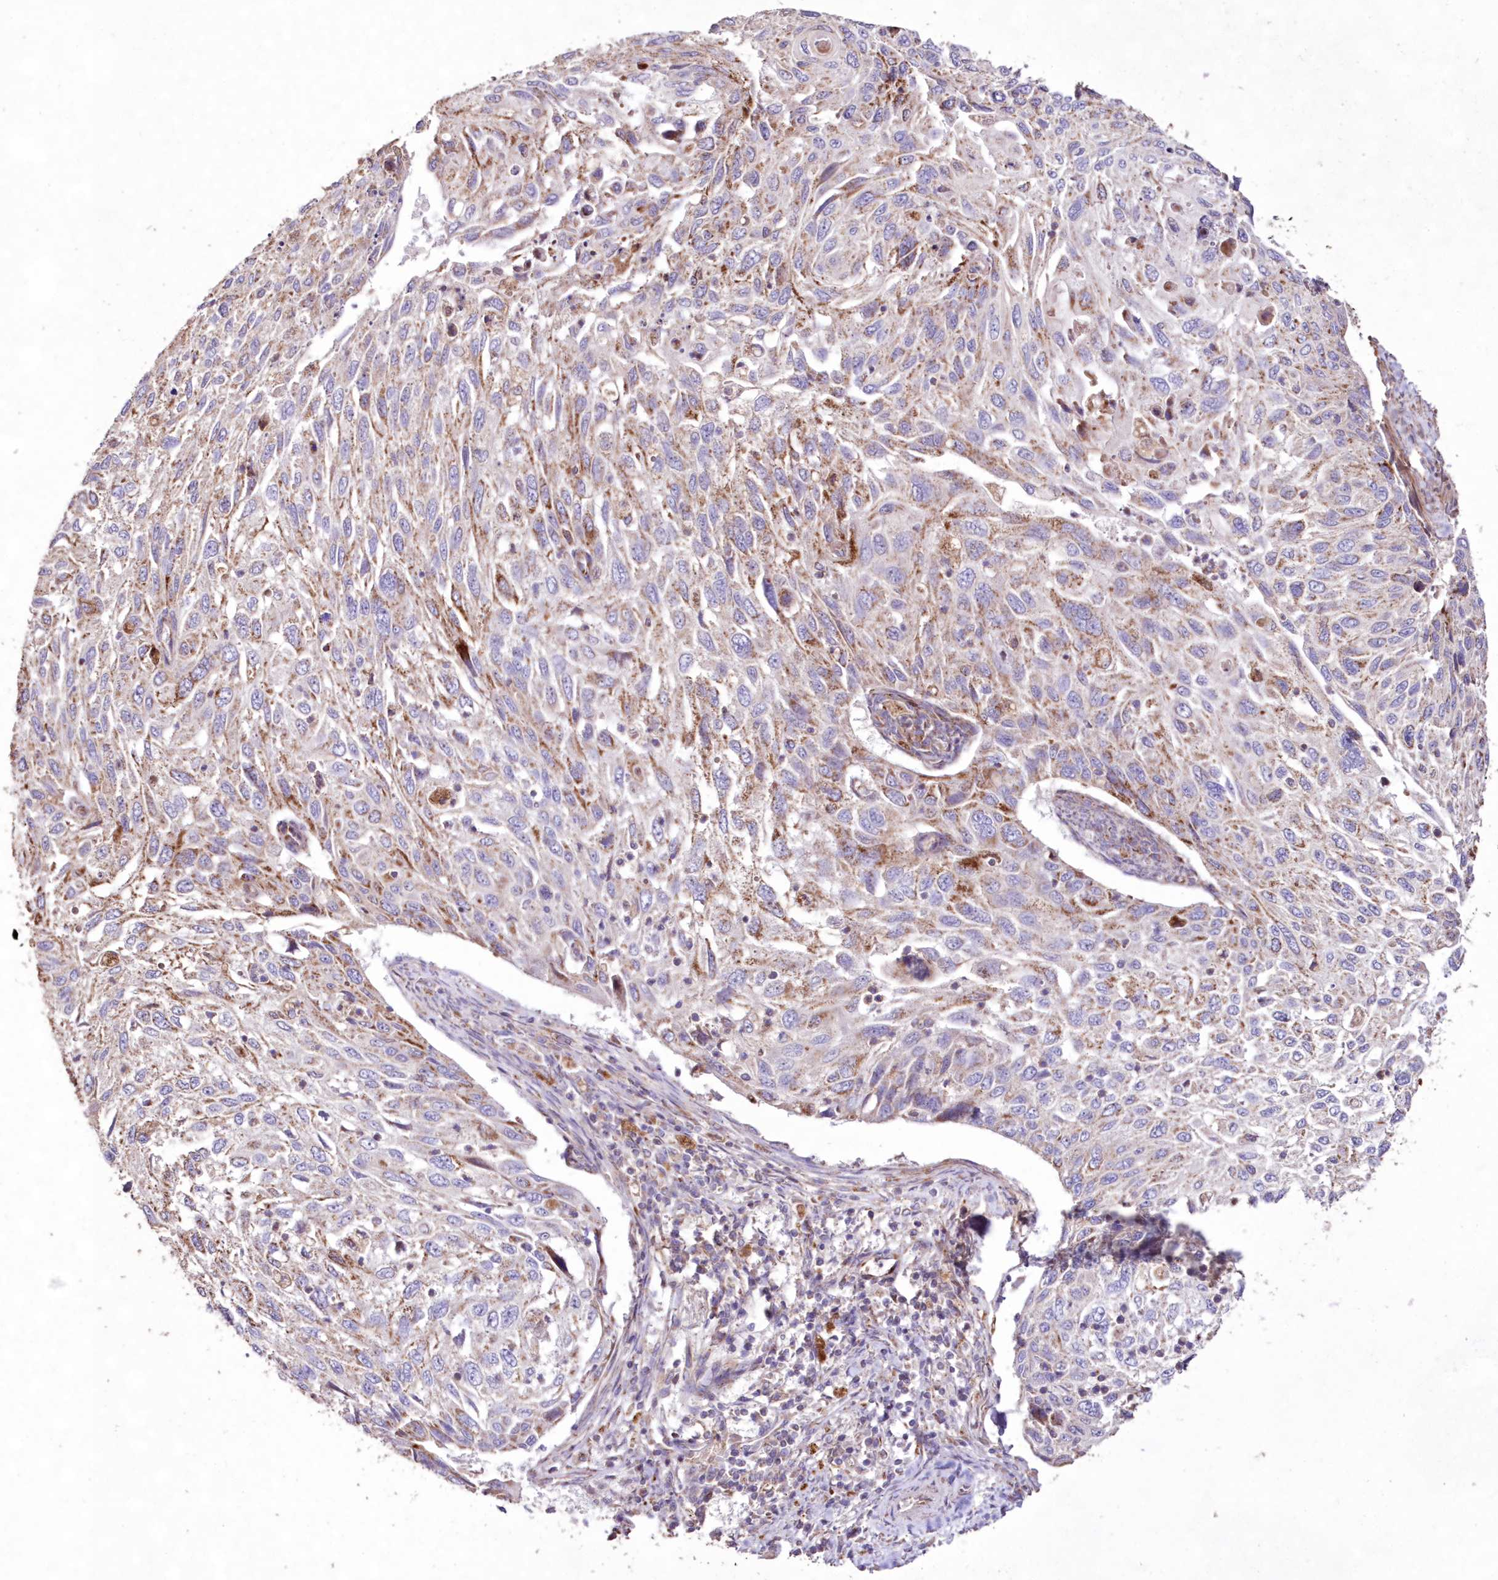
{"staining": {"intensity": "moderate", "quantity": "<25%", "location": "cytoplasmic/membranous"}, "tissue": "cervical cancer", "cell_type": "Tumor cells", "image_type": "cancer", "snomed": [{"axis": "morphology", "description": "Squamous cell carcinoma, NOS"}, {"axis": "topography", "description": "Cervix"}], "caption": "Human squamous cell carcinoma (cervical) stained with a protein marker shows moderate staining in tumor cells.", "gene": "HADHB", "patient": {"sex": "female", "age": 70}}